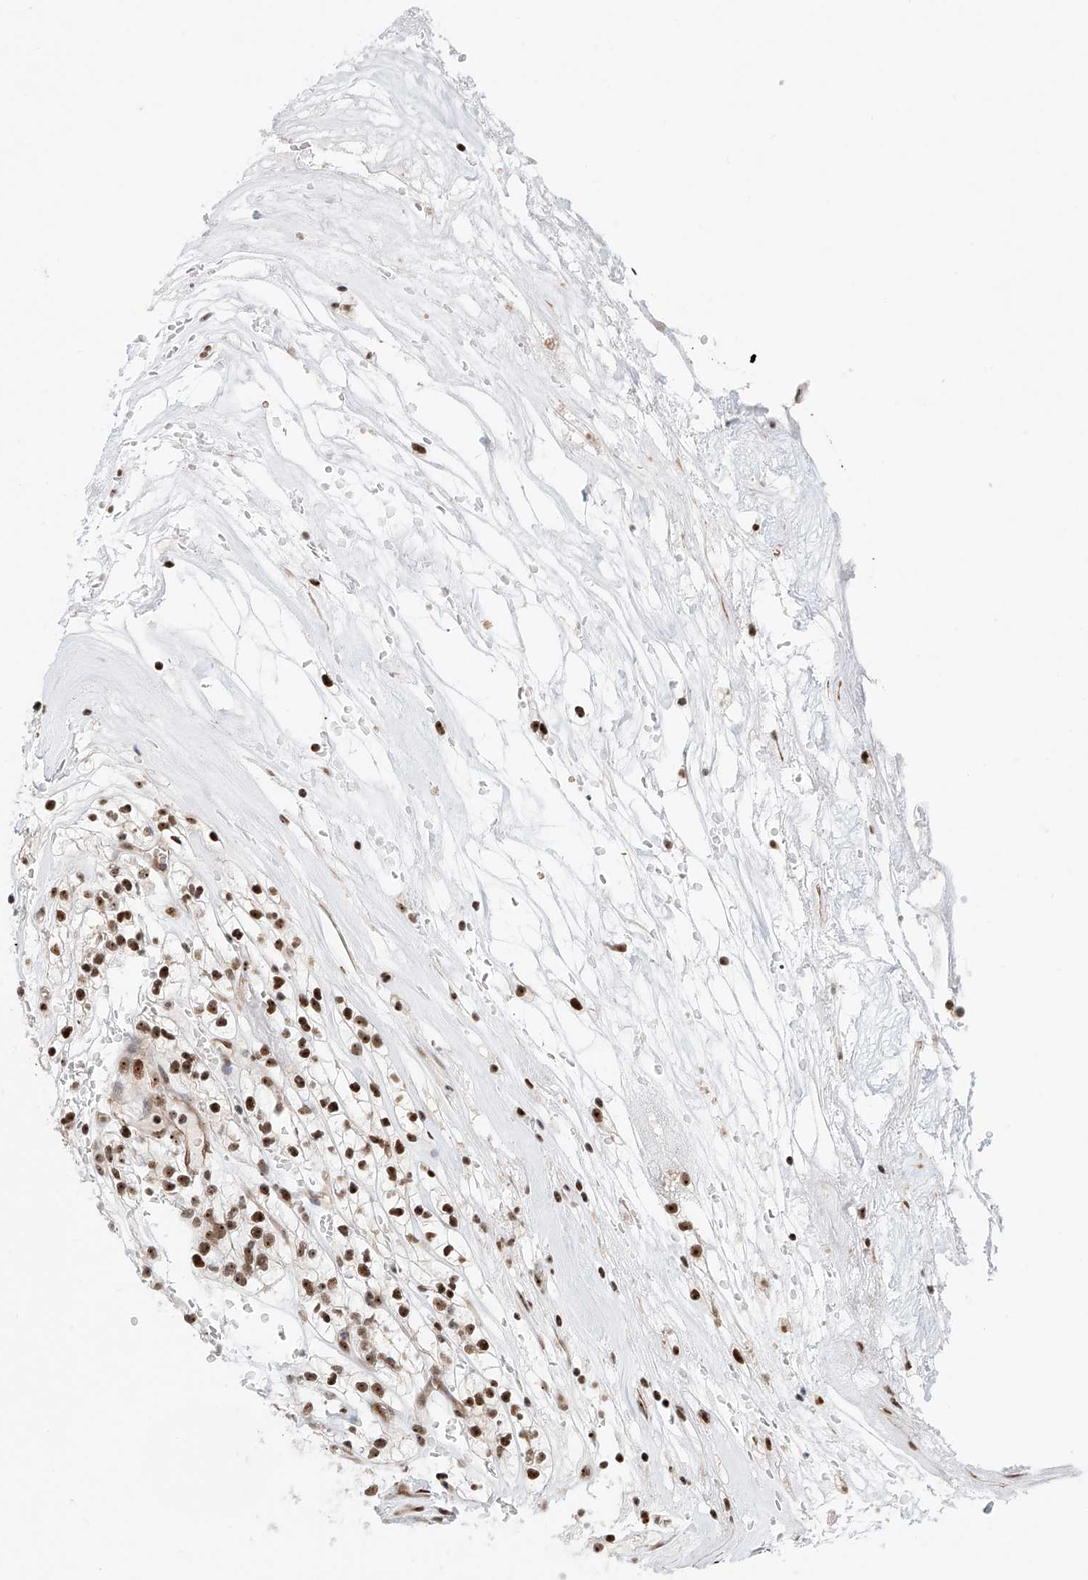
{"staining": {"intensity": "strong", "quantity": ">75%", "location": "nuclear"}, "tissue": "renal cancer", "cell_type": "Tumor cells", "image_type": "cancer", "snomed": [{"axis": "morphology", "description": "Adenocarcinoma, NOS"}, {"axis": "topography", "description": "Kidney"}], "caption": "Human renal adenocarcinoma stained with a brown dye shows strong nuclear positive staining in about >75% of tumor cells.", "gene": "PRUNE2", "patient": {"sex": "female", "age": 57}}